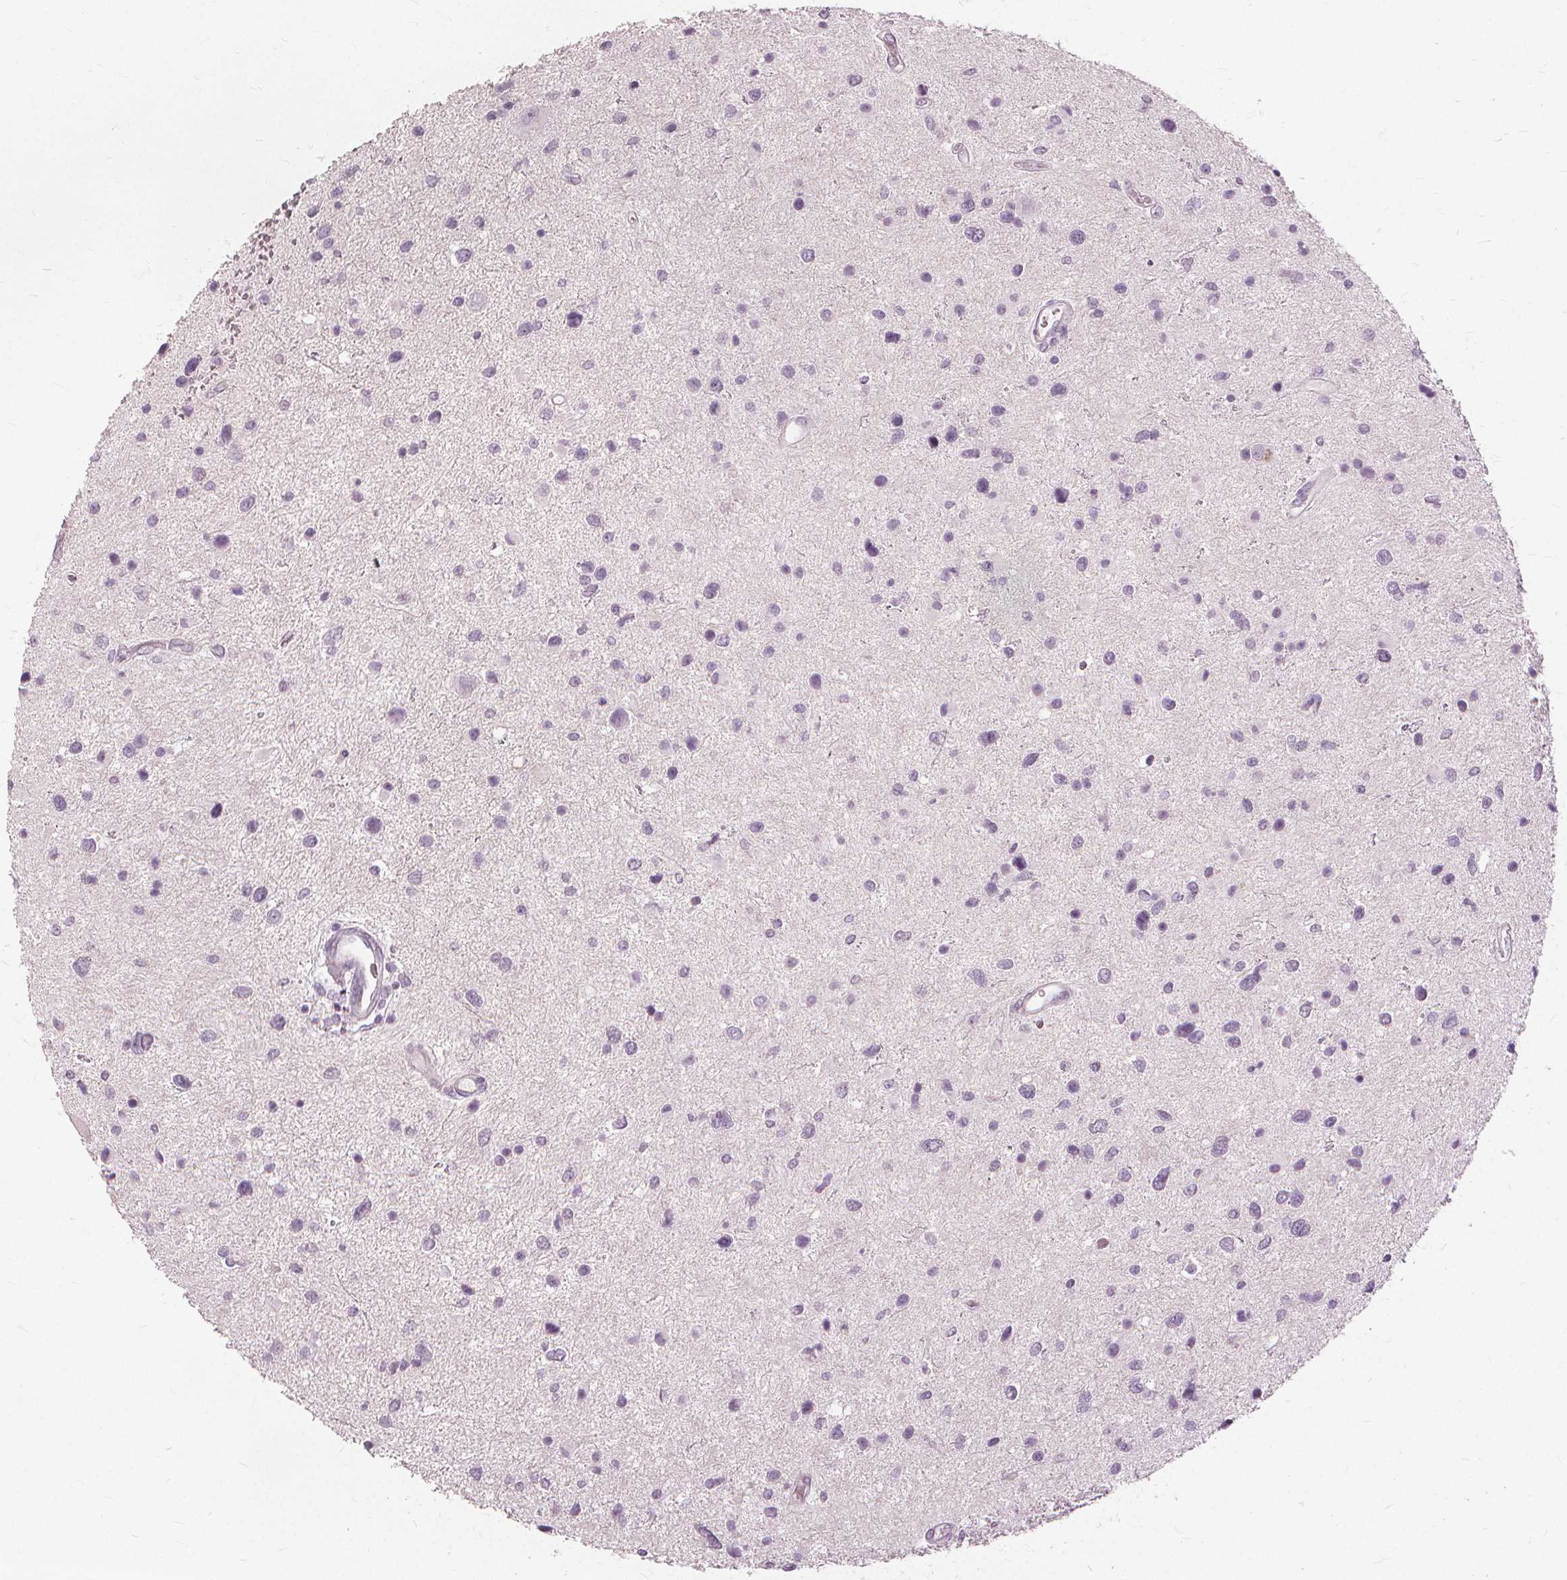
{"staining": {"intensity": "negative", "quantity": "none", "location": "none"}, "tissue": "glioma", "cell_type": "Tumor cells", "image_type": "cancer", "snomed": [{"axis": "morphology", "description": "Glioma, malignant, Low grade"}, {"axis": "topography", "description": "Brain"}], "caption": "IHC micrograph of human low-grade glioma (malignant) stained for a protein (brown), which reveals no positivity in tumor cells.", "gene": "SFTPD", "patient": {"sex": "female", "age": 32}}